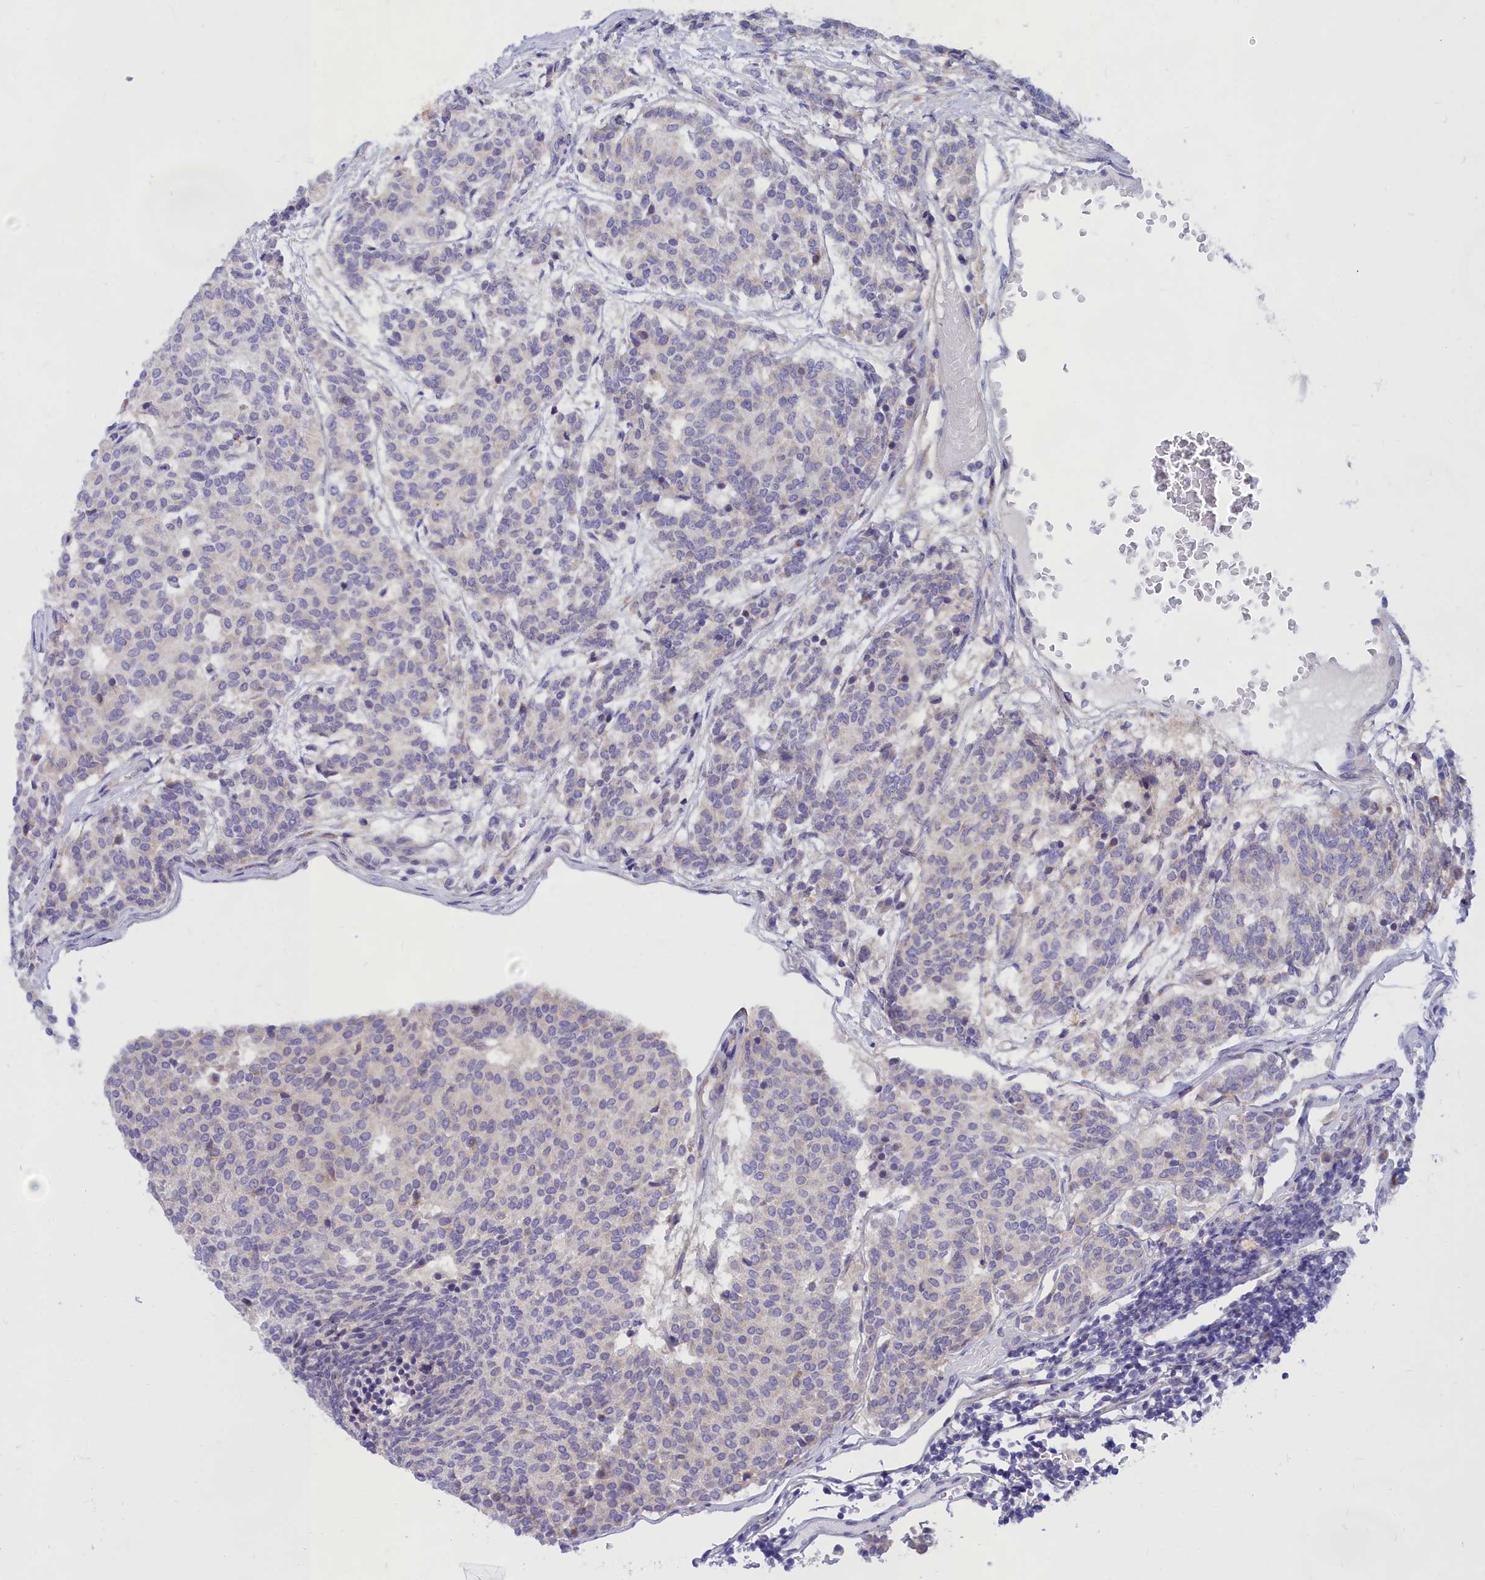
{"staining": {"intensity": "negative", "quantity": "none", "location": "none"}, "tissue": "carcinoid", "cell_type": "Tumor cells", "image_type": "cancer", "snomed": [{"axis": "morphology", "description": "Carcinoid, malignant, NOS"}, {"axis": "topography", "description": "Pancreas"}], "caption": "Photomicrograph shows no protein expression in tumor cells of carcinoid (malignant) tissue.", "gene": "TMEM30B", "patient": {"sex": "female", "age": 54}}